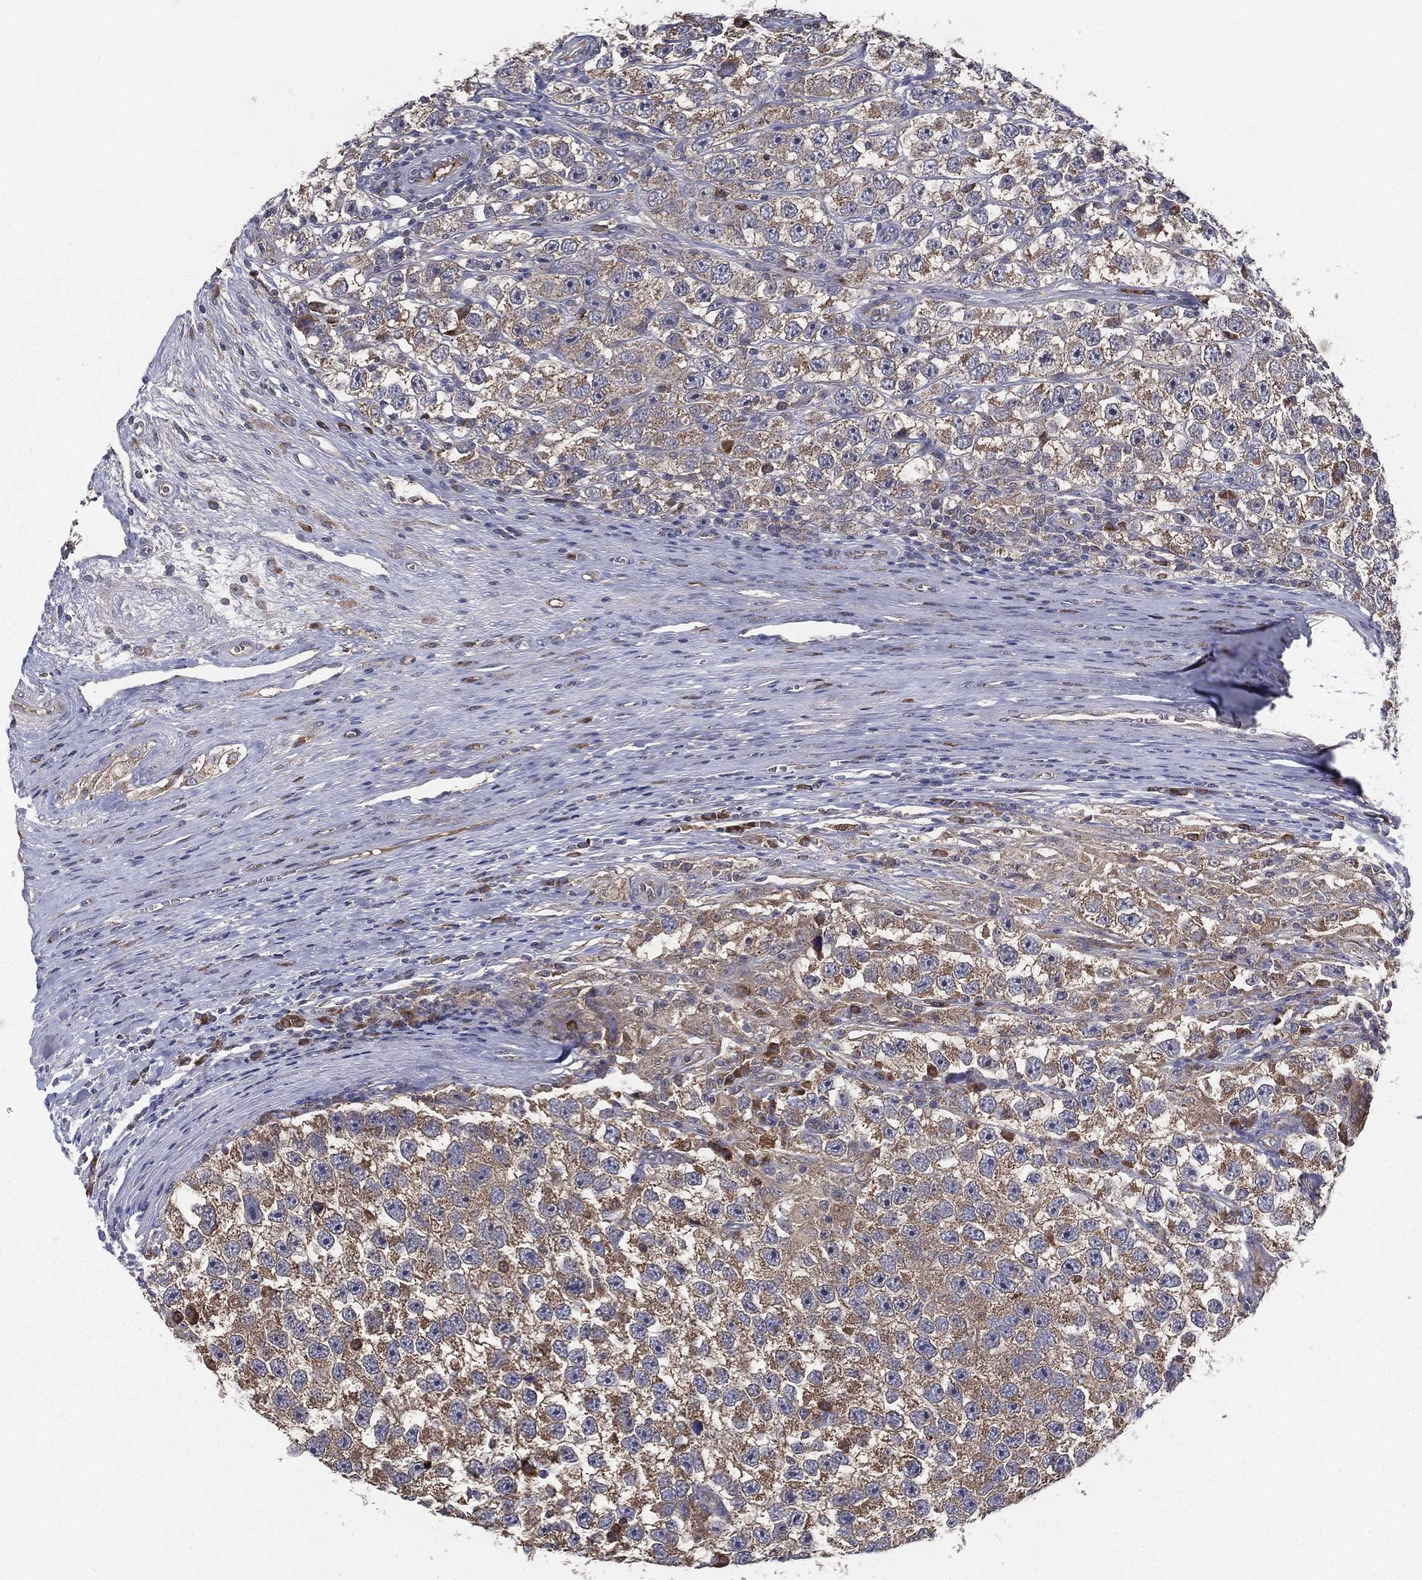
{"staining": {"intensity": "moderate", "quantity": ">75%", "location": "cytoplasmic/membranous"}, "tissue": "testis cancer", "cell_type": "Tumor cells", "image_type": "cancer", "snomed": [{"axis": "morphology", "description": "Seminoma, NOS"}, {"axis": "topography", "description": "Testis"}], "caption": "High-magnification brightfield microscopy of testis cancer (seminoma) stained with DAB (3,3'-diaminobenzidine) (brown) and counterstained with hematoxylin (blue). tumor cells exhibit moderate cytoplasmic/membranous positivity is identified in approximately>75% of cells.", "gene": "MT-ND1", "patient": {"sex": "male", "age": 26}}